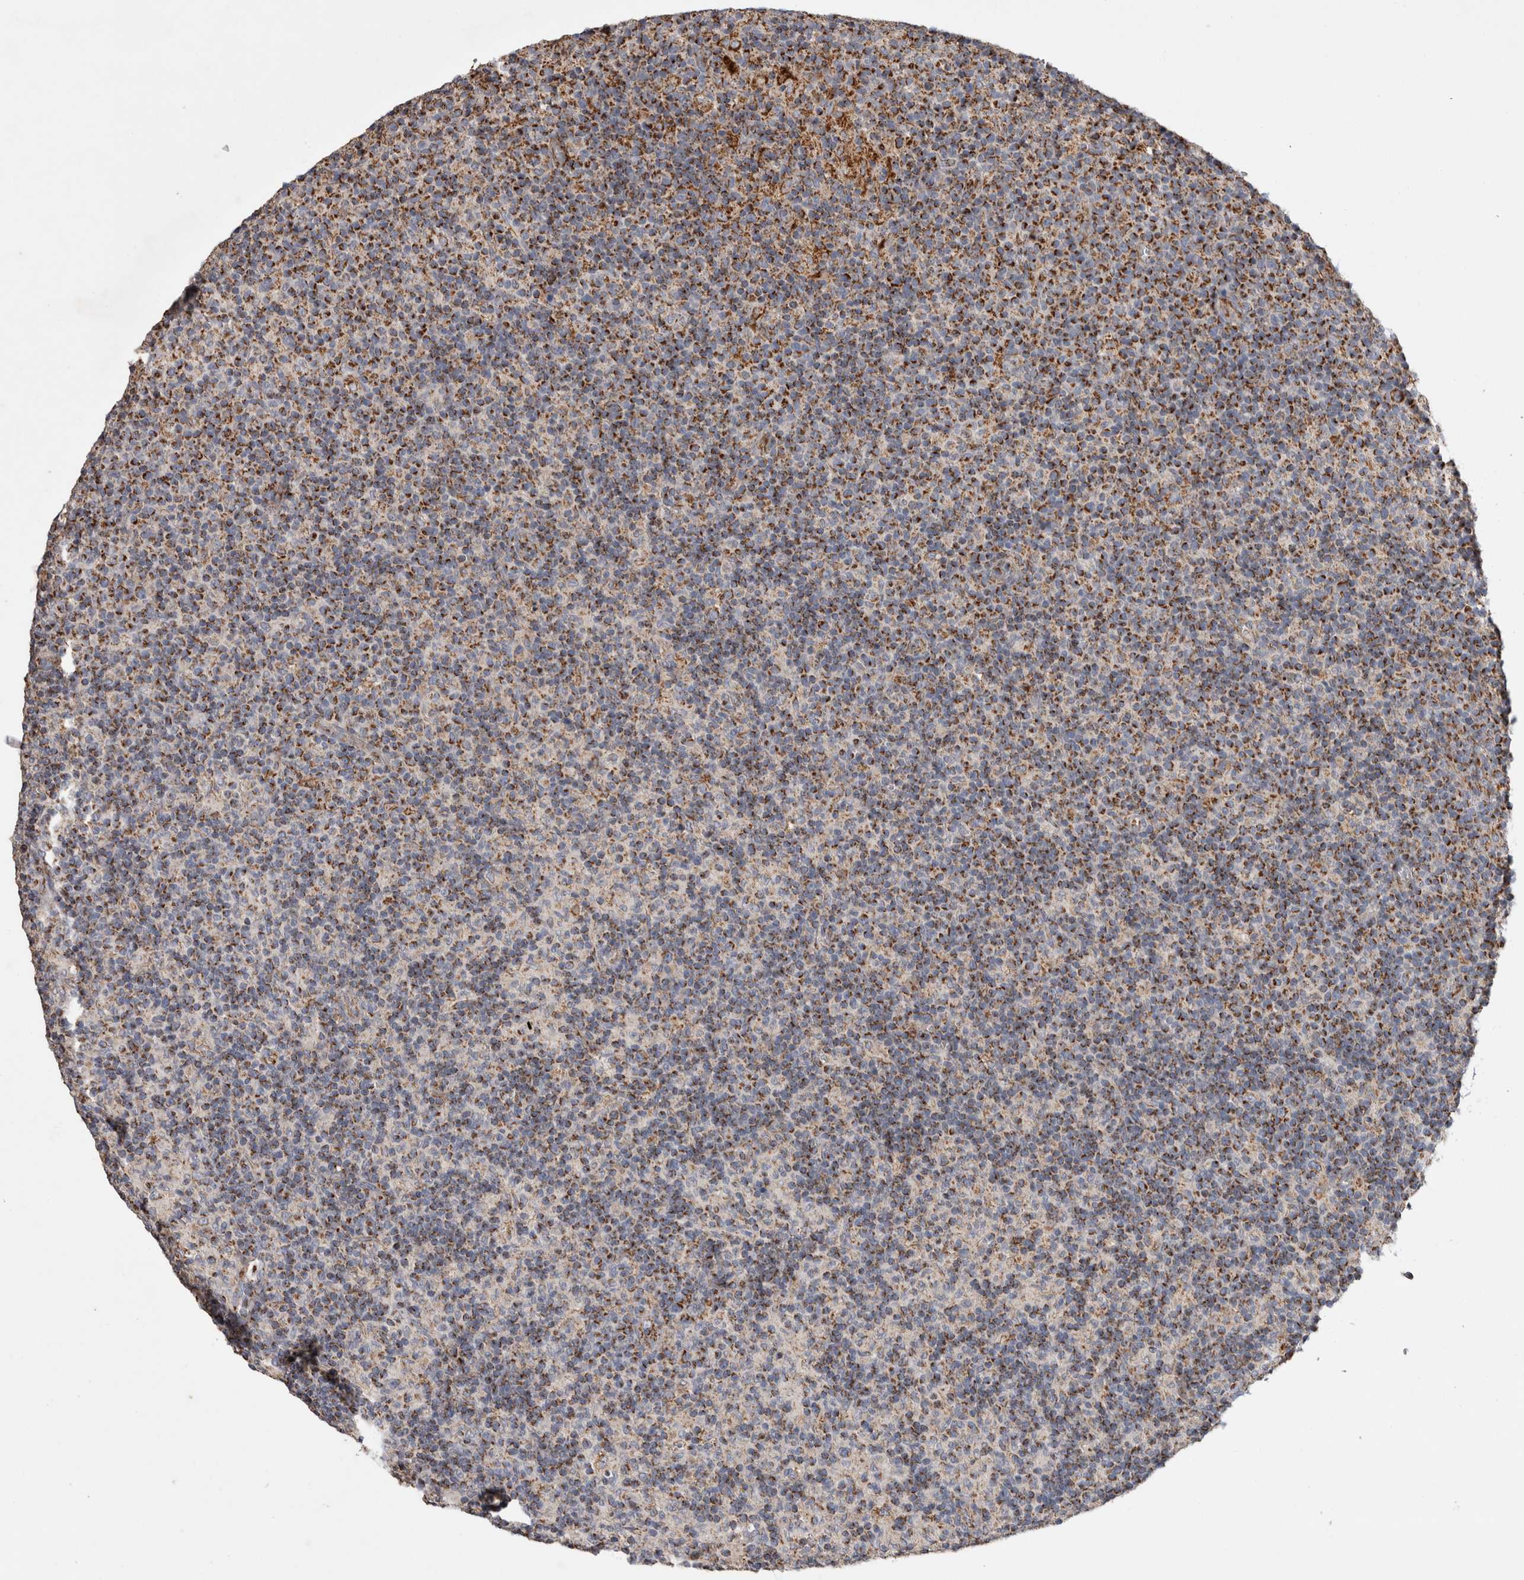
{"staining": {"intensity": "strong", "quantity": "25%-75%", "location": "cytoplasmic/membranous"}, "tissue": "lymph node", "cell_type": "Germinal center cells", "image_type": "normal", "snomed": [{"axis": "morphology", "description": "Normal tissue, NOS"}, {"axis": "morphology", "description": "Inflammation, NOS"}, {"axis": "topography", "description": "Lymph node"}], "caption": "Lymph node stained for a protein (brown) exhibits strong cytoplasmic/membranous positive expression in approximately 25%-75% of germinal center cells.", "gene": "IARS2", "patient": {"sex": "male", "age": 55}}